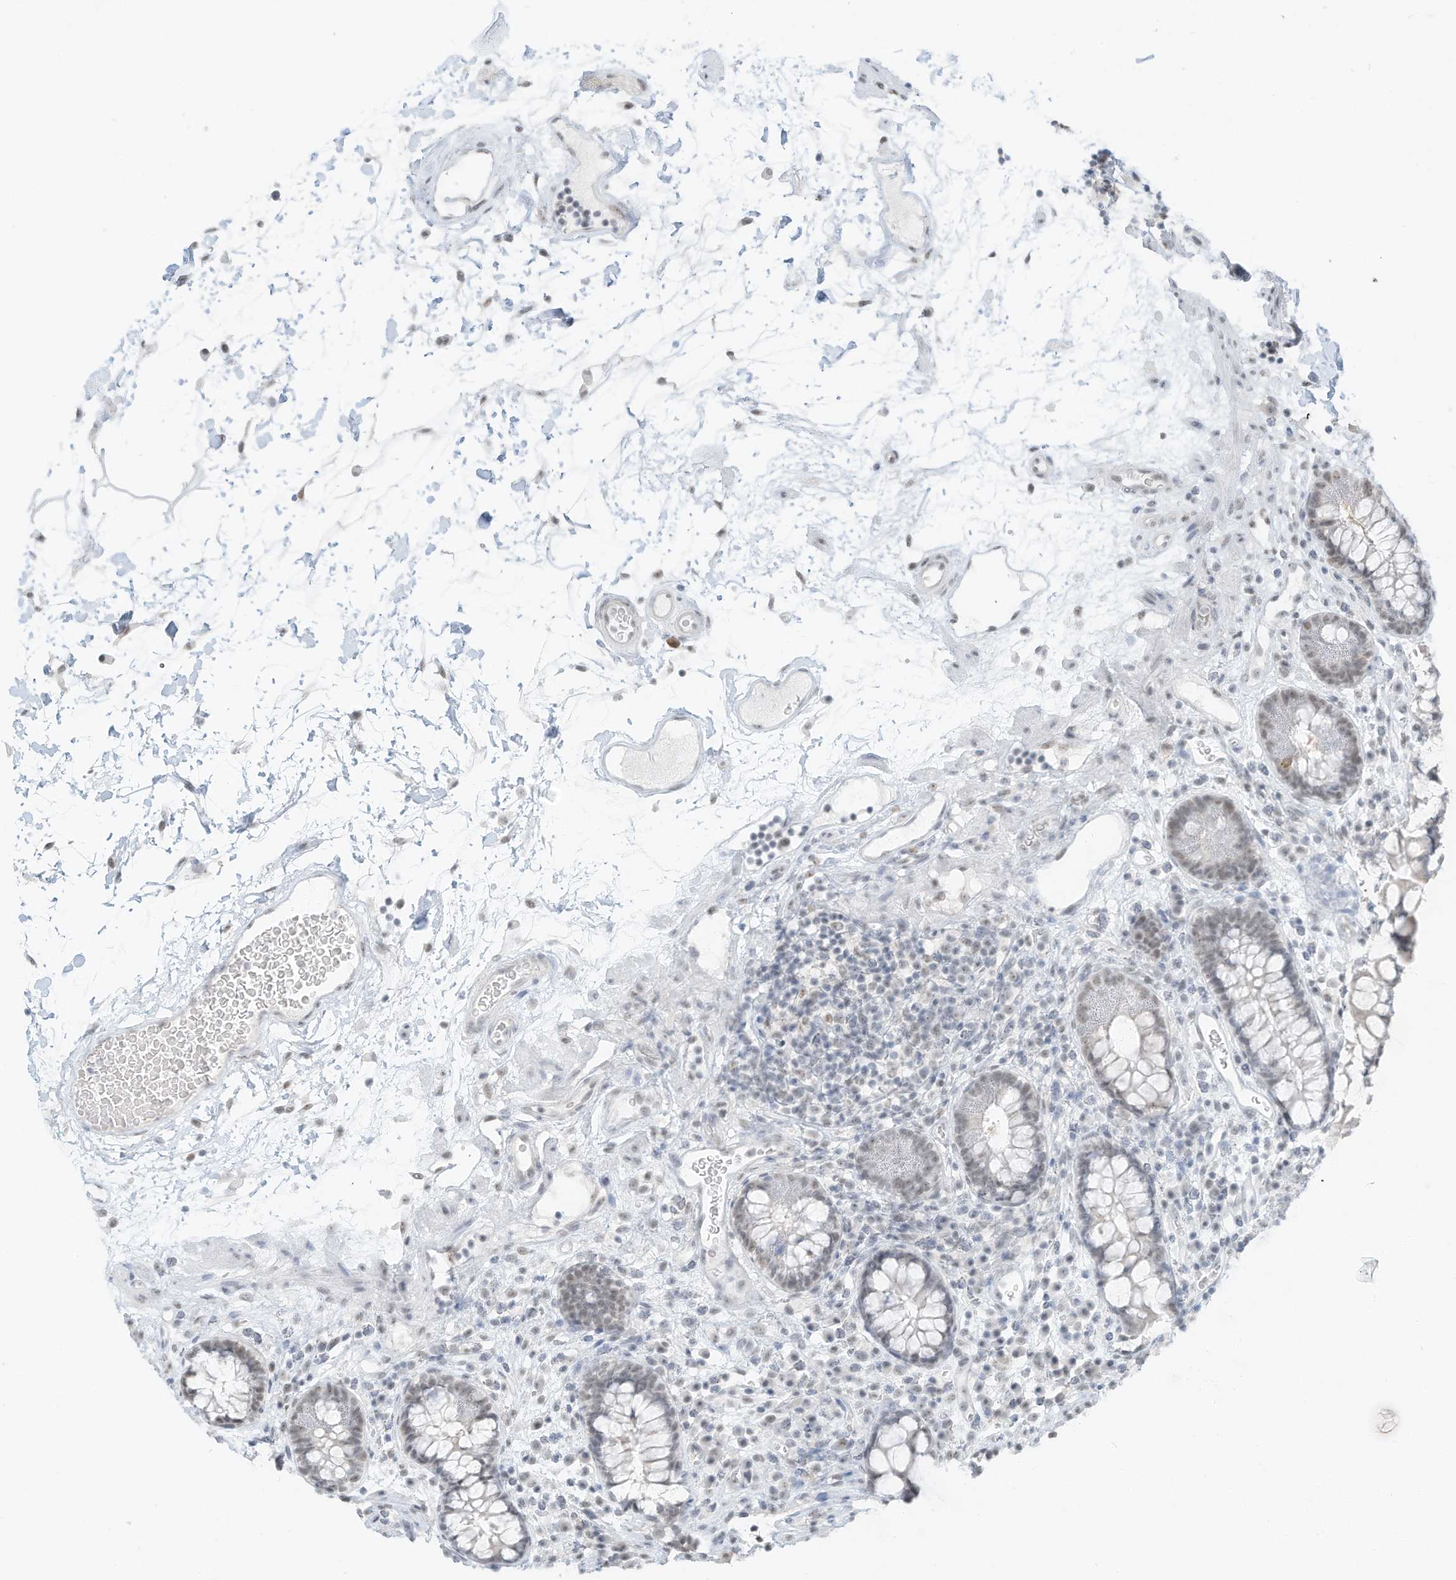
{"staining": {"intensity": "negative", "quantity": "none", "location": "none"}, "tissue": "colon", "cell_type": "Endothelial cells", "image_type": "normal", "snomed": [{"axis": "morphology", "description": "Normal tissue, NOS"}, {"axis": "topography", "description": "Colon"}], "caption": "Photomicrograph shows no protein positivity in endothelial cells of unremarkable colon.", "gene": "PGC", "patient": {"sex": "female", "age": 79}}